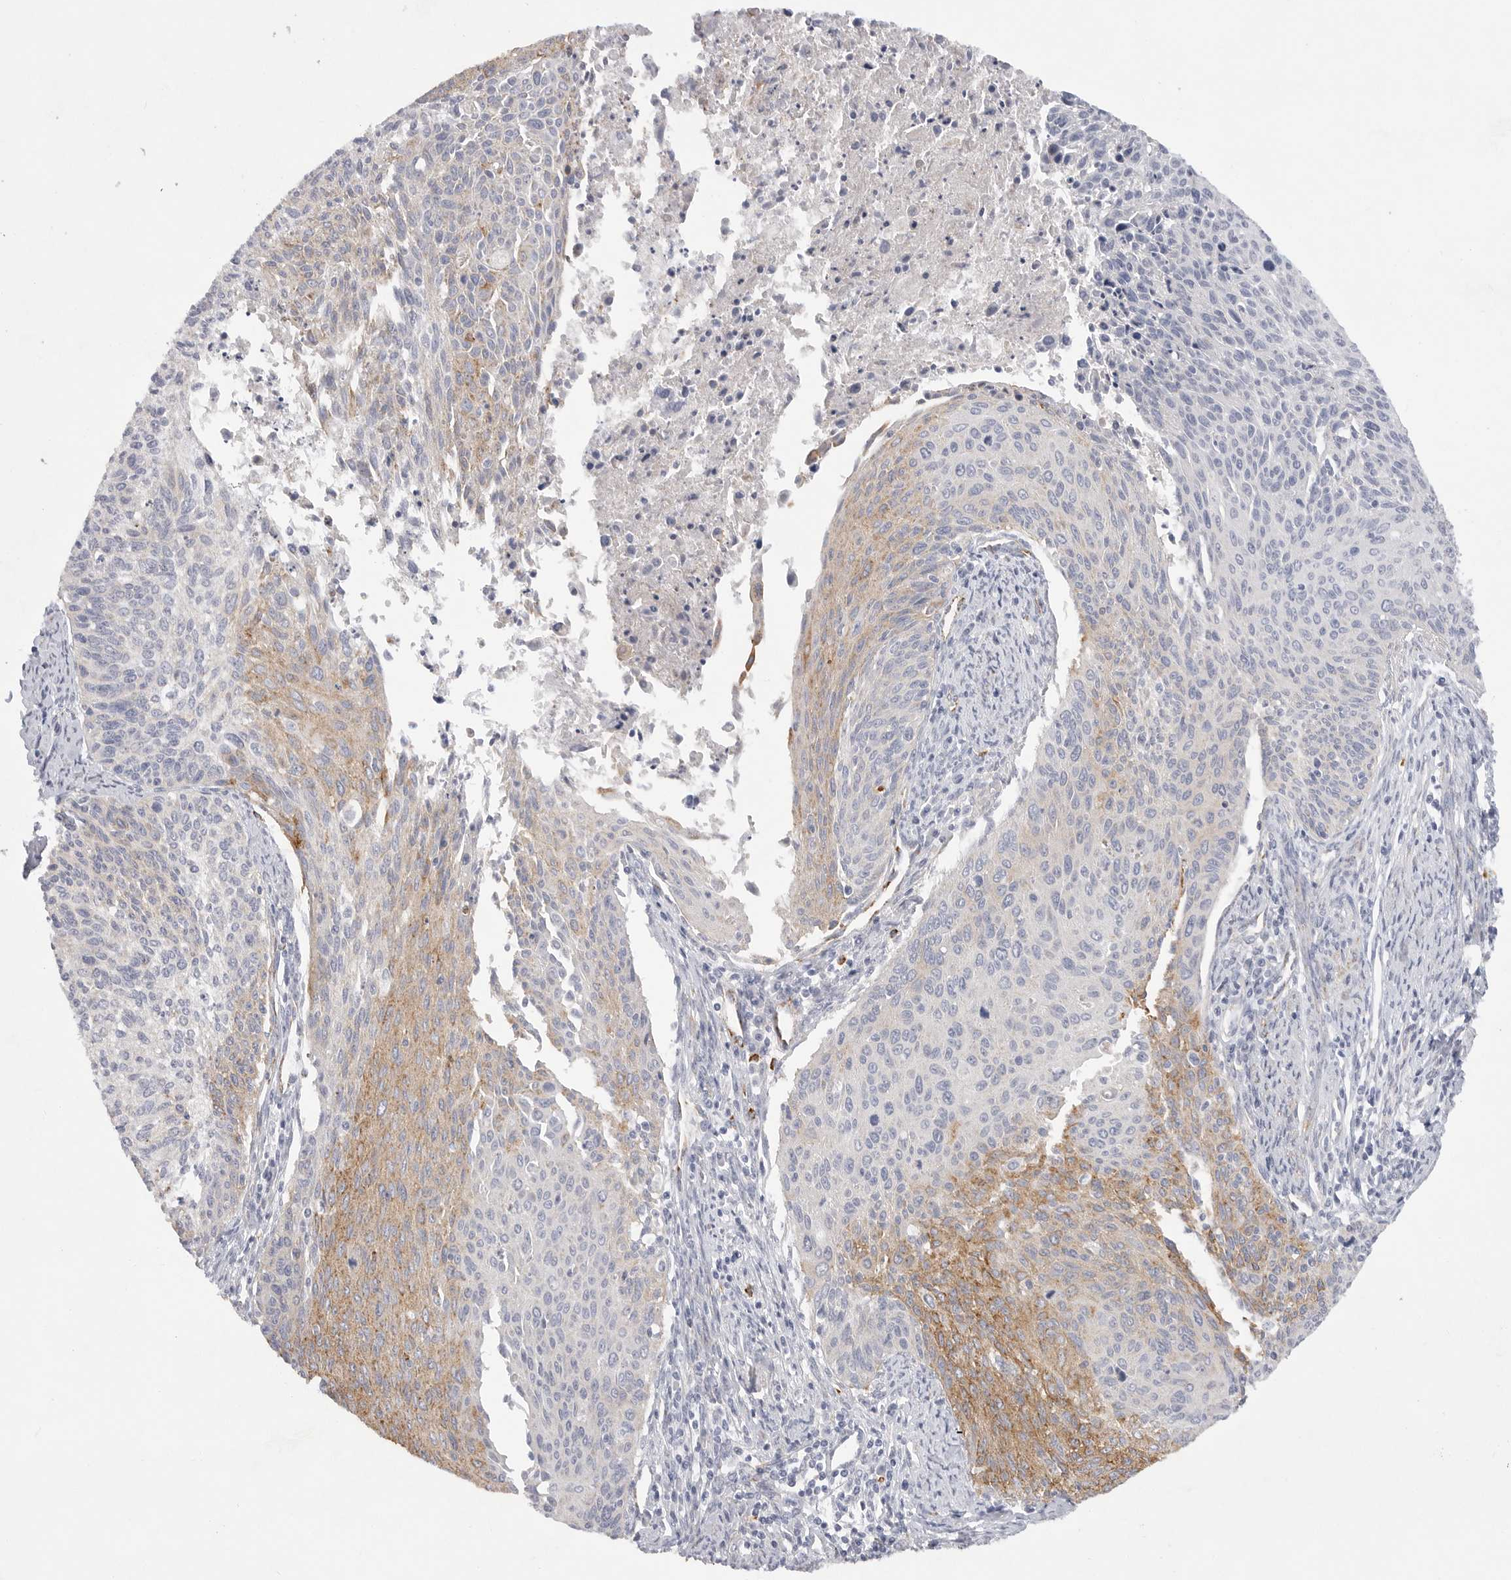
{"staining": {"intensity": "moderate", "quantity": "<25%", "location": "cytoplasmic/membranous"}, "tissue": "cervical cancer", "cell_type": "Tumor cells", "image_type": "cancer", "snomed": [{"axis": "morphology", "description": "Squamous cell carcinoma, NOS"}, {"axis": "topography", "description": "Cervix"}], "caption": "Protein expression by immunohistochemistry exhibits moderate cytoplasmic/membranous positivity in about <25% of tumor cells in cervical cancer (squamous cell carcinoma).", "gene": "ELP3", "patient": {"sex": "female", "age": 55}}